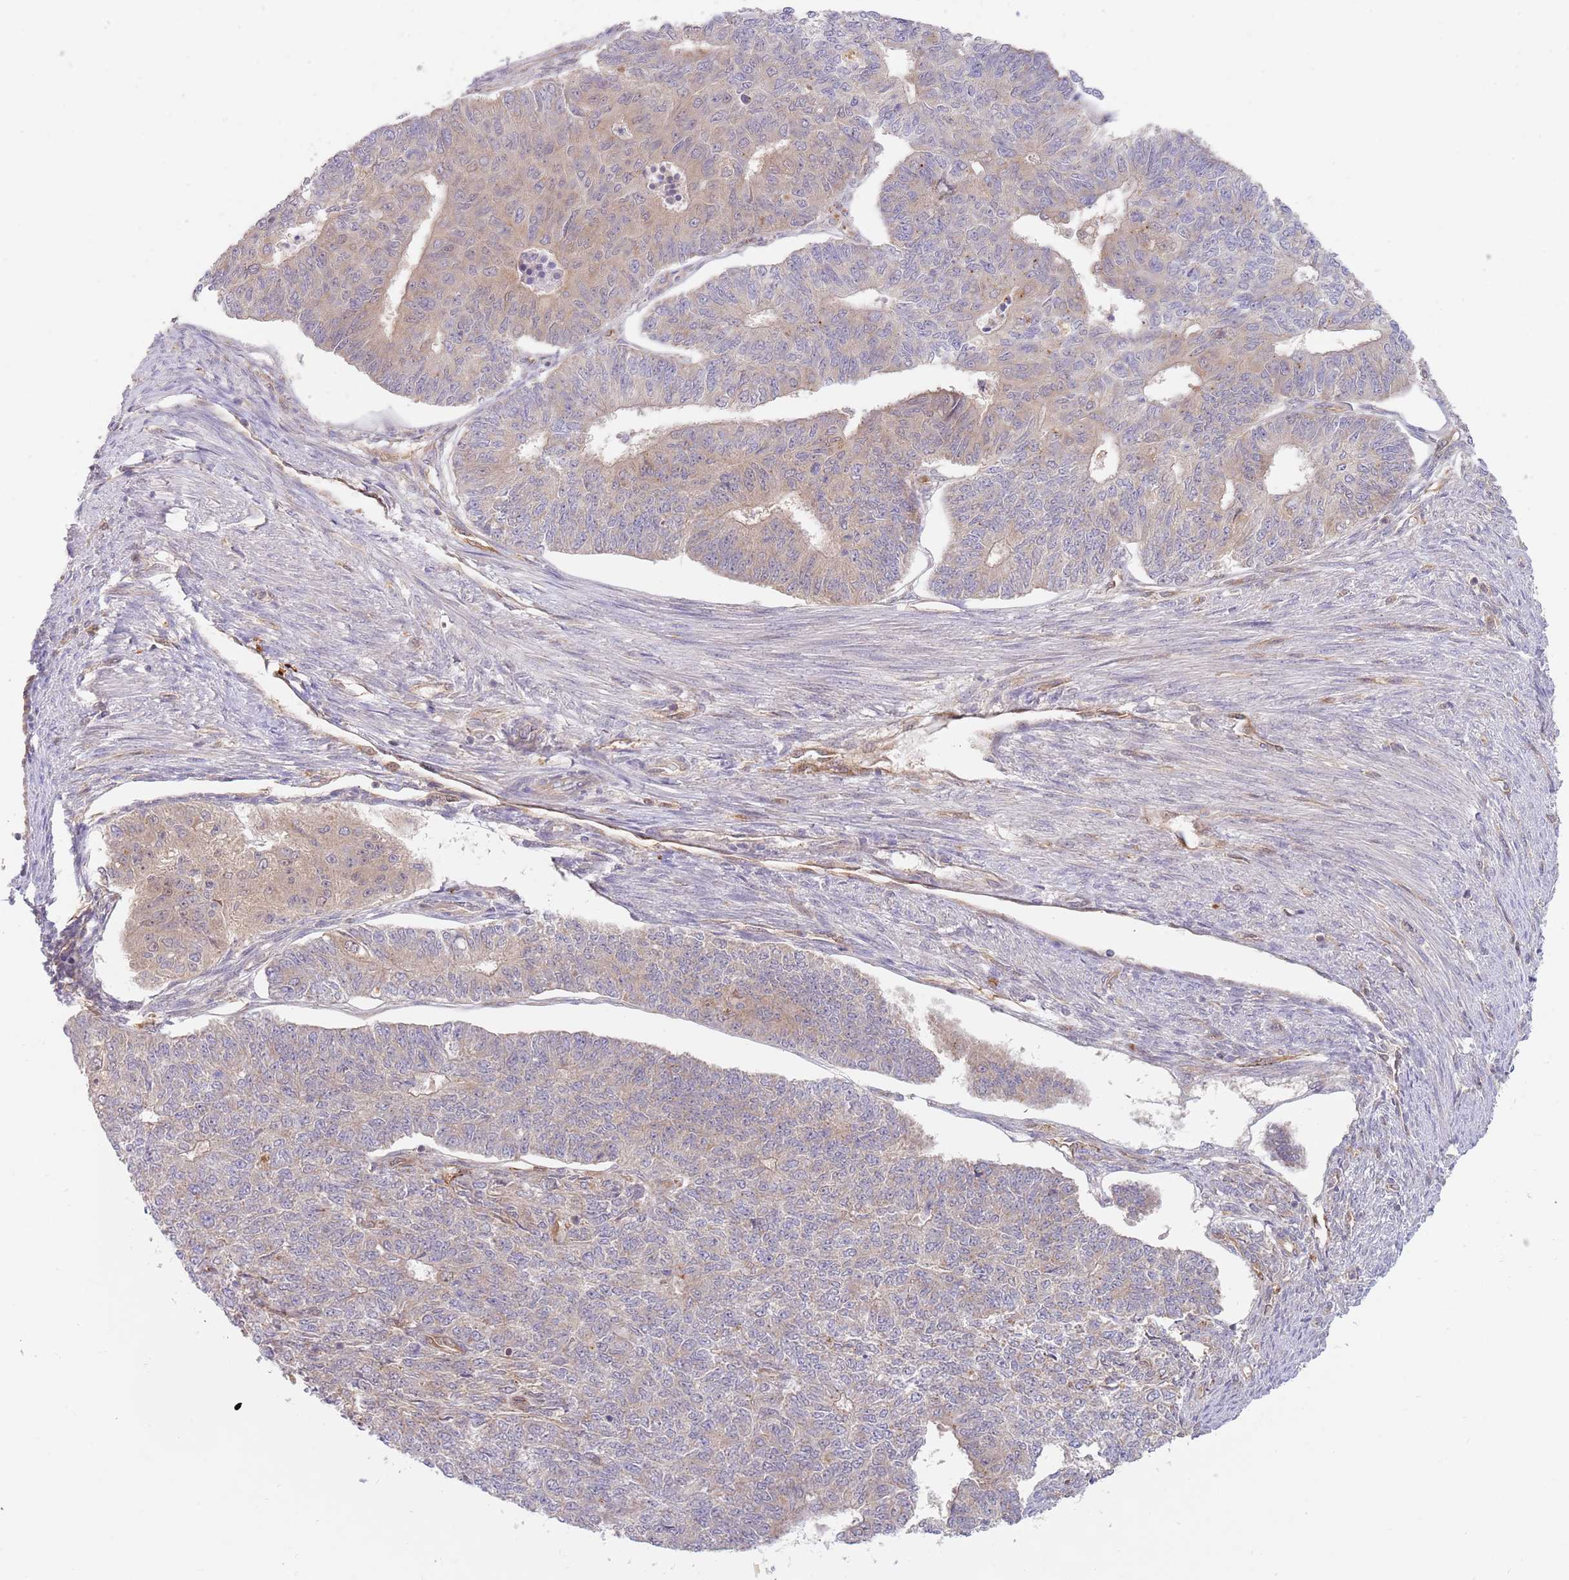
{"staining": {"intensity": "weak", "quantity": "25%-75%", "location": "cytoplasmic/membranous"}, "tissue": "endometrial cancer", "cell_type": "Tumor cells", "image_type": "cancer", "snomed": [{"axis": "morphology", "description": "Adenocarcinoma, NOS"}, {"axis": "topography", "description": "Endometrium"}], "caption": "Protein staining of endometrial adenocarcinoma tissue shows weak cytoplasmic/membranous staining in approximately 25%-75% of tumor cells.", "gene": "GUK1", "patient": {"sex": "female", "age": 32}}